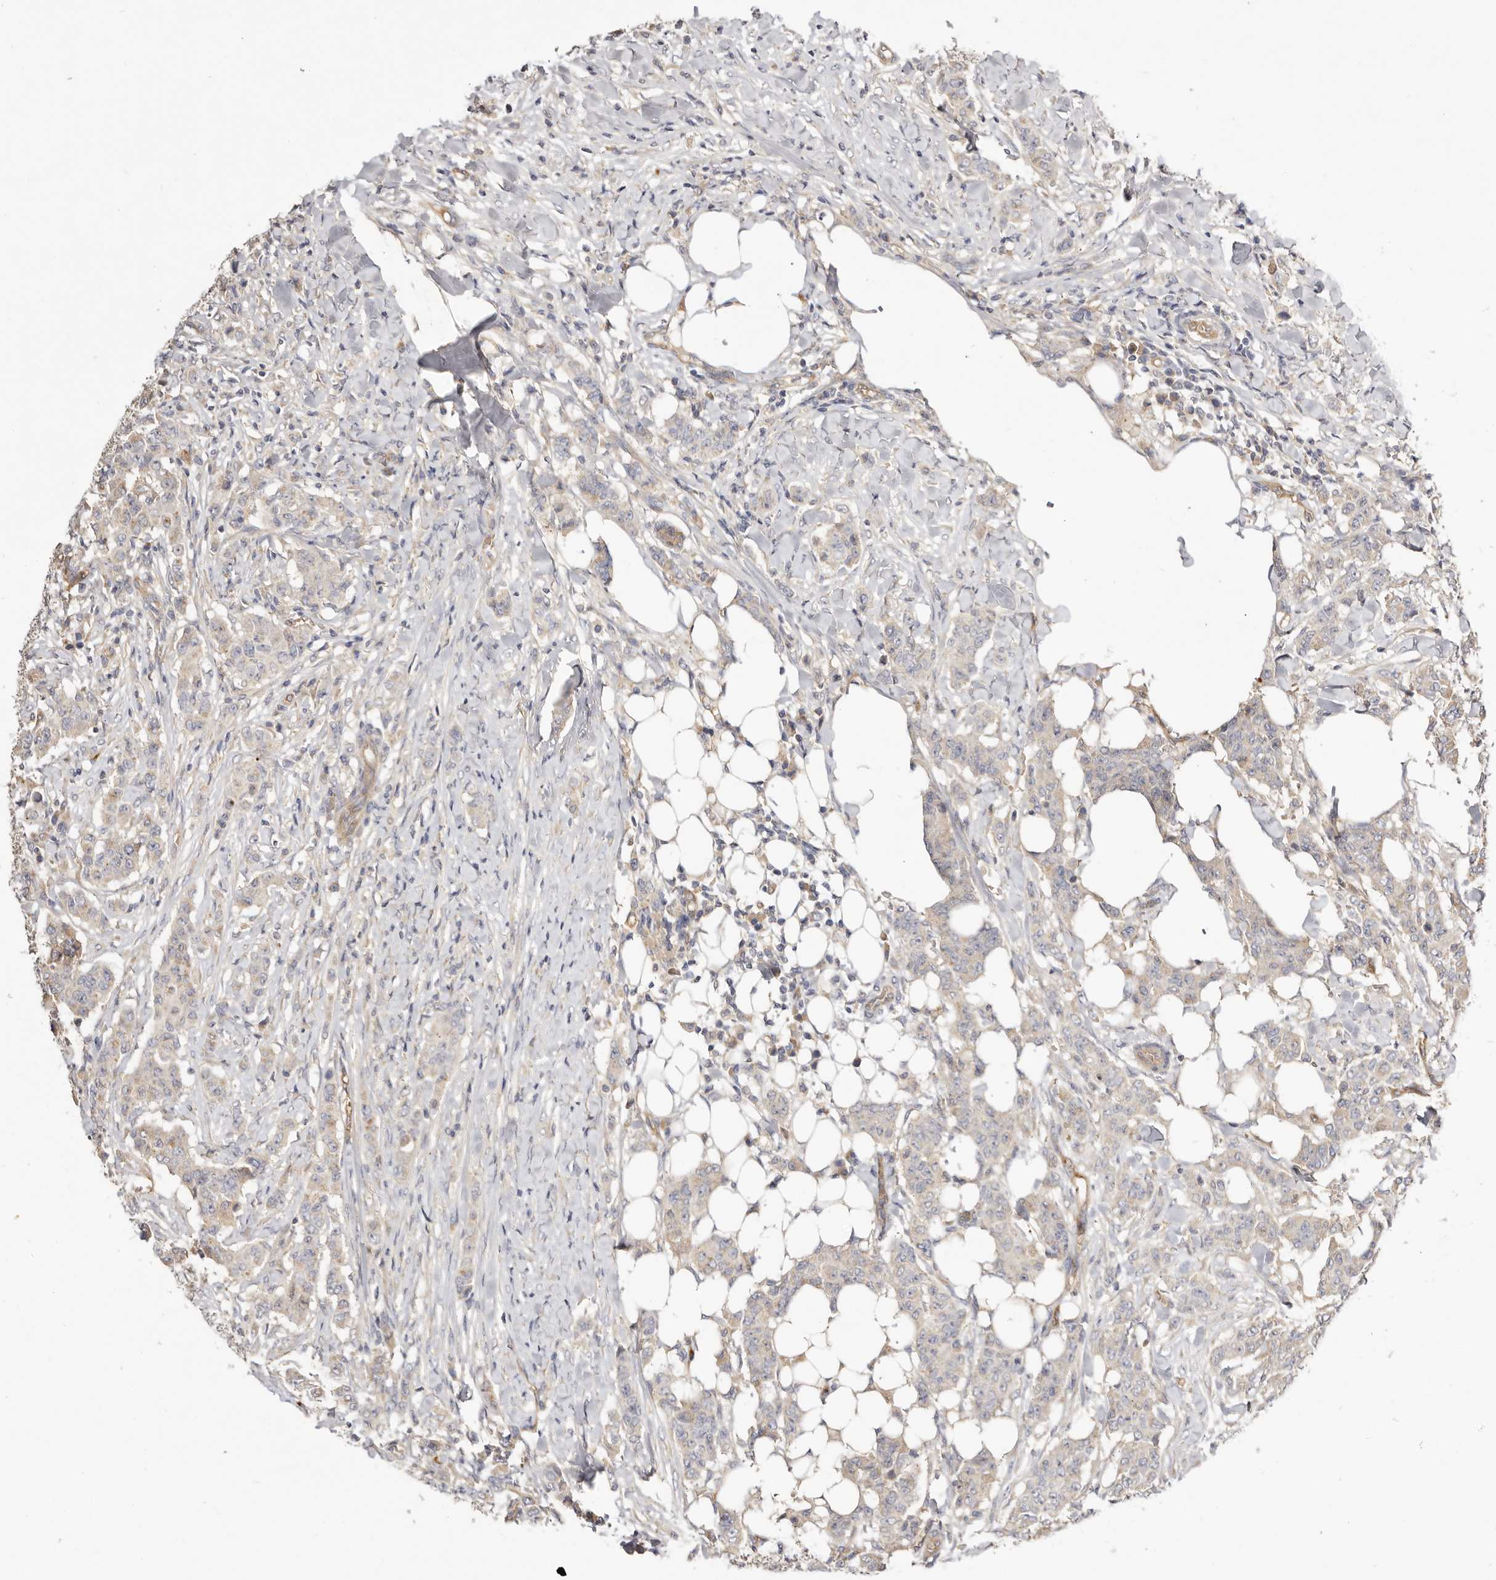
{"staining": {"intensity": "negative", "quantity": "none", "location": "none"}, "tissue": "breast cancer", "cell_type": "Tumor cells", "image_type": "cancer", "snomed": [{"axis": "morphology", "description": "Duct carcinoma"}, {"axis": "topography", "description": "Breast"}], "caption": "Immunohistochemistry (IHC) of human breast cancer demonstrates no staining in tumor cells.", "gene": "ADAMTS9", "patient": {"sex": "female", "age": 40}}